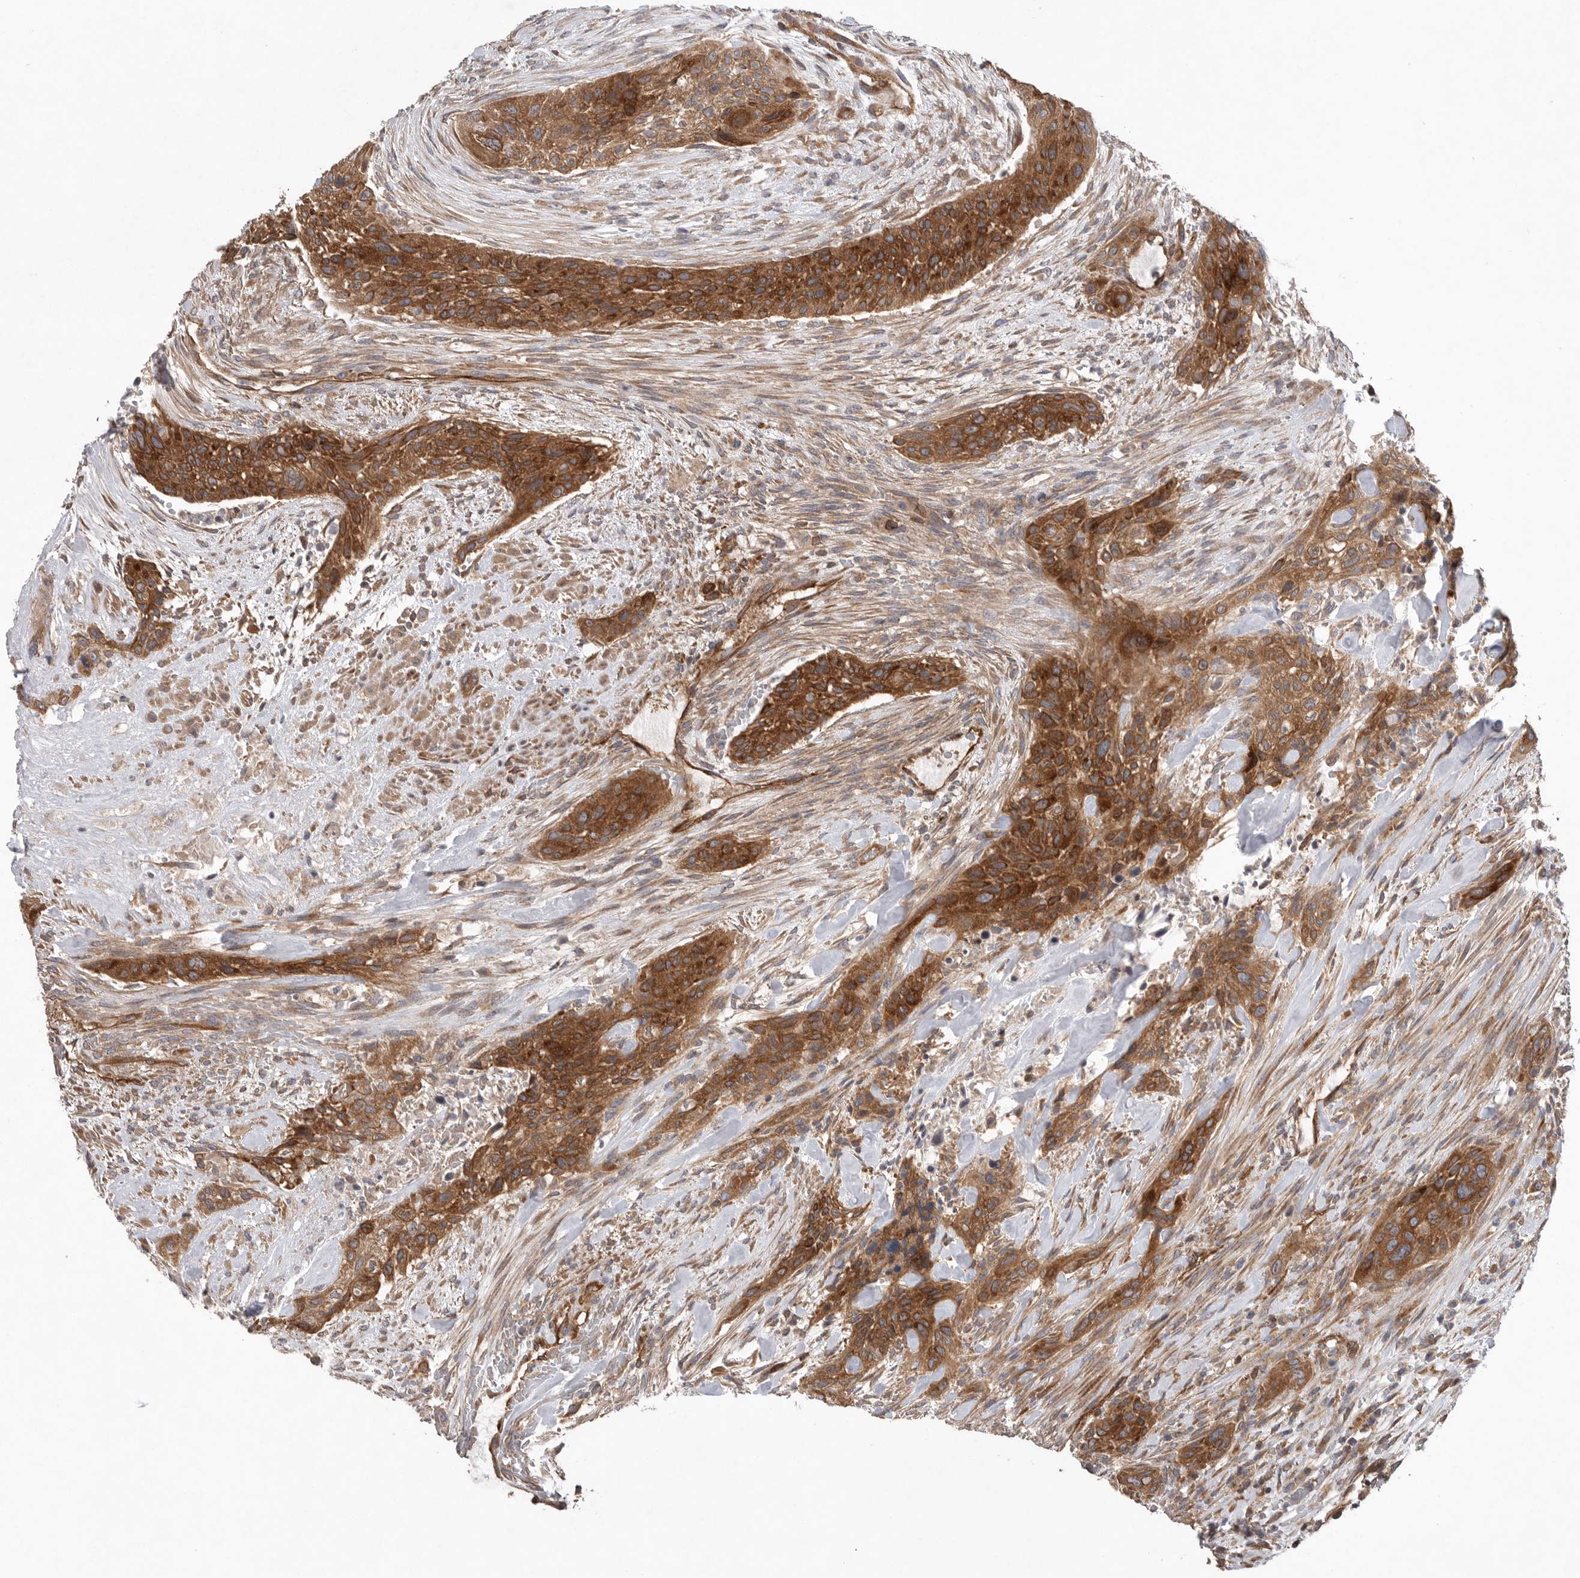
{"staining": {"intensity": "strong", "quantity": ">75%", "location": "cytoplasmic/membranous"}, "tissue": "urothelial cancer", "cell_type": "Tumor cells", "image_type": "cancer", "snomed": [{"axis": "morphology", "description": "Urothelial carcinoma, High grade"}, {"axis": "topography", "description": "Urinary bladder"}], "caption": "Strong cytoplasmic/membranous protein expression is present in approximately >75% of tumor cells in urothelial cancer. The staining was performed using DAB (3,3'-diaminobenzidine), with brown indicating positive protein expression. Nuclei are stained blue with hematoxylin.", "gene": "PRKCH", "patient": {"sex": "male", "age": 35}}